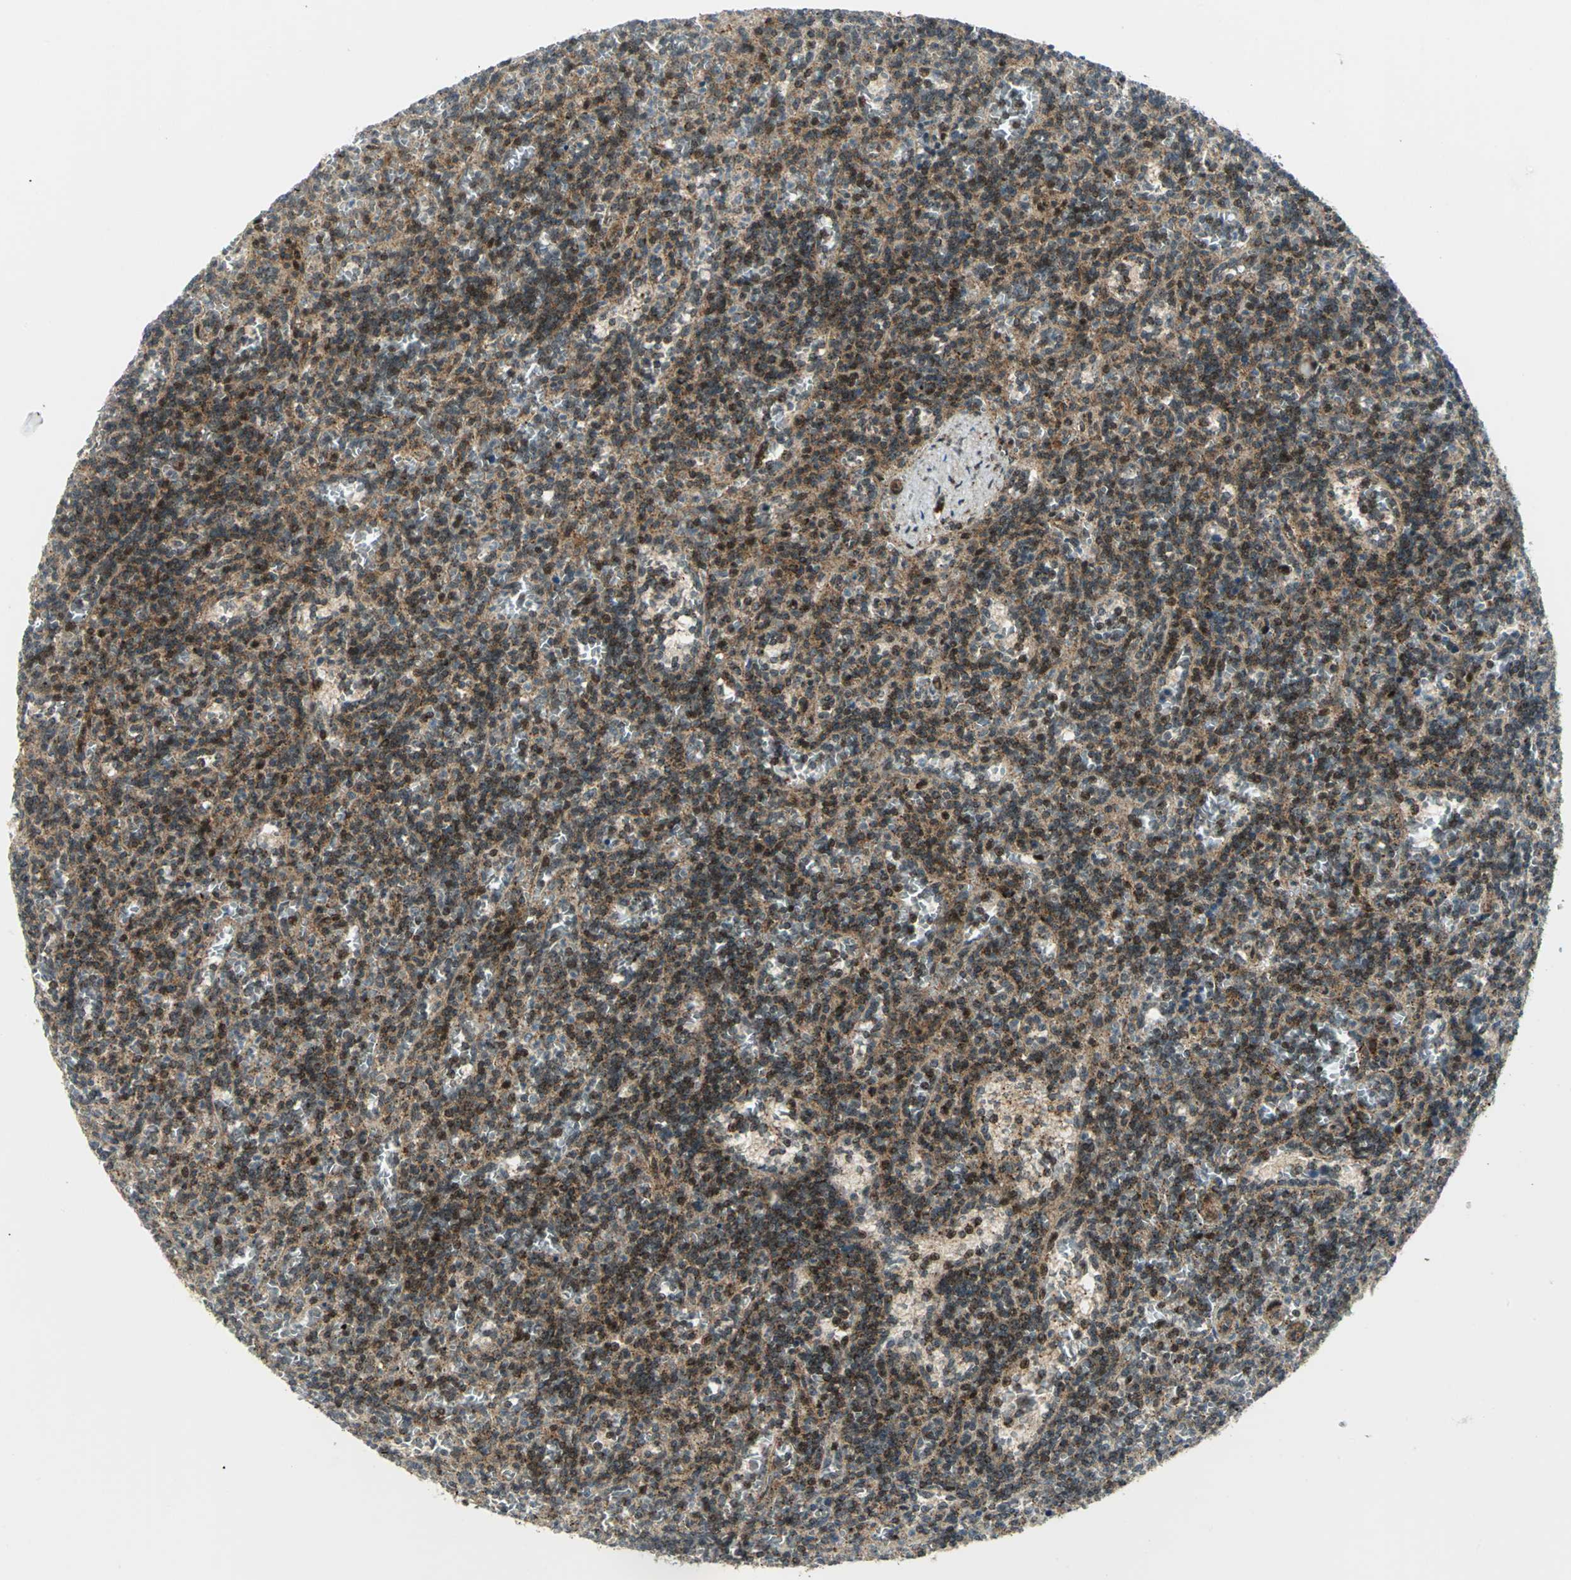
{"staining": {"intensity": "strong", "quantity": ">75%", "location": "cytoplasmic/membranous,nuclear"}, "tissue": "lymphoma", "cell_type": "Tumor cells", "image_type": "cancer", "snomed": [{"axis": "morphology", "description": "Malignant lymphoma, non-Hodgkin's type, Low grade"}, {"axis": "topography", "description": "Spleen"}], "caption": "Immunohistochemistry of lymphoma exhibits high levels of strong cytoplasmic/membranous and nuclear positivity in approximately >75% of tumor cells. Nuclei are stained in blue.", "gene": "ATP6V1A", "patient": {"sex": "male", "age": 73}}